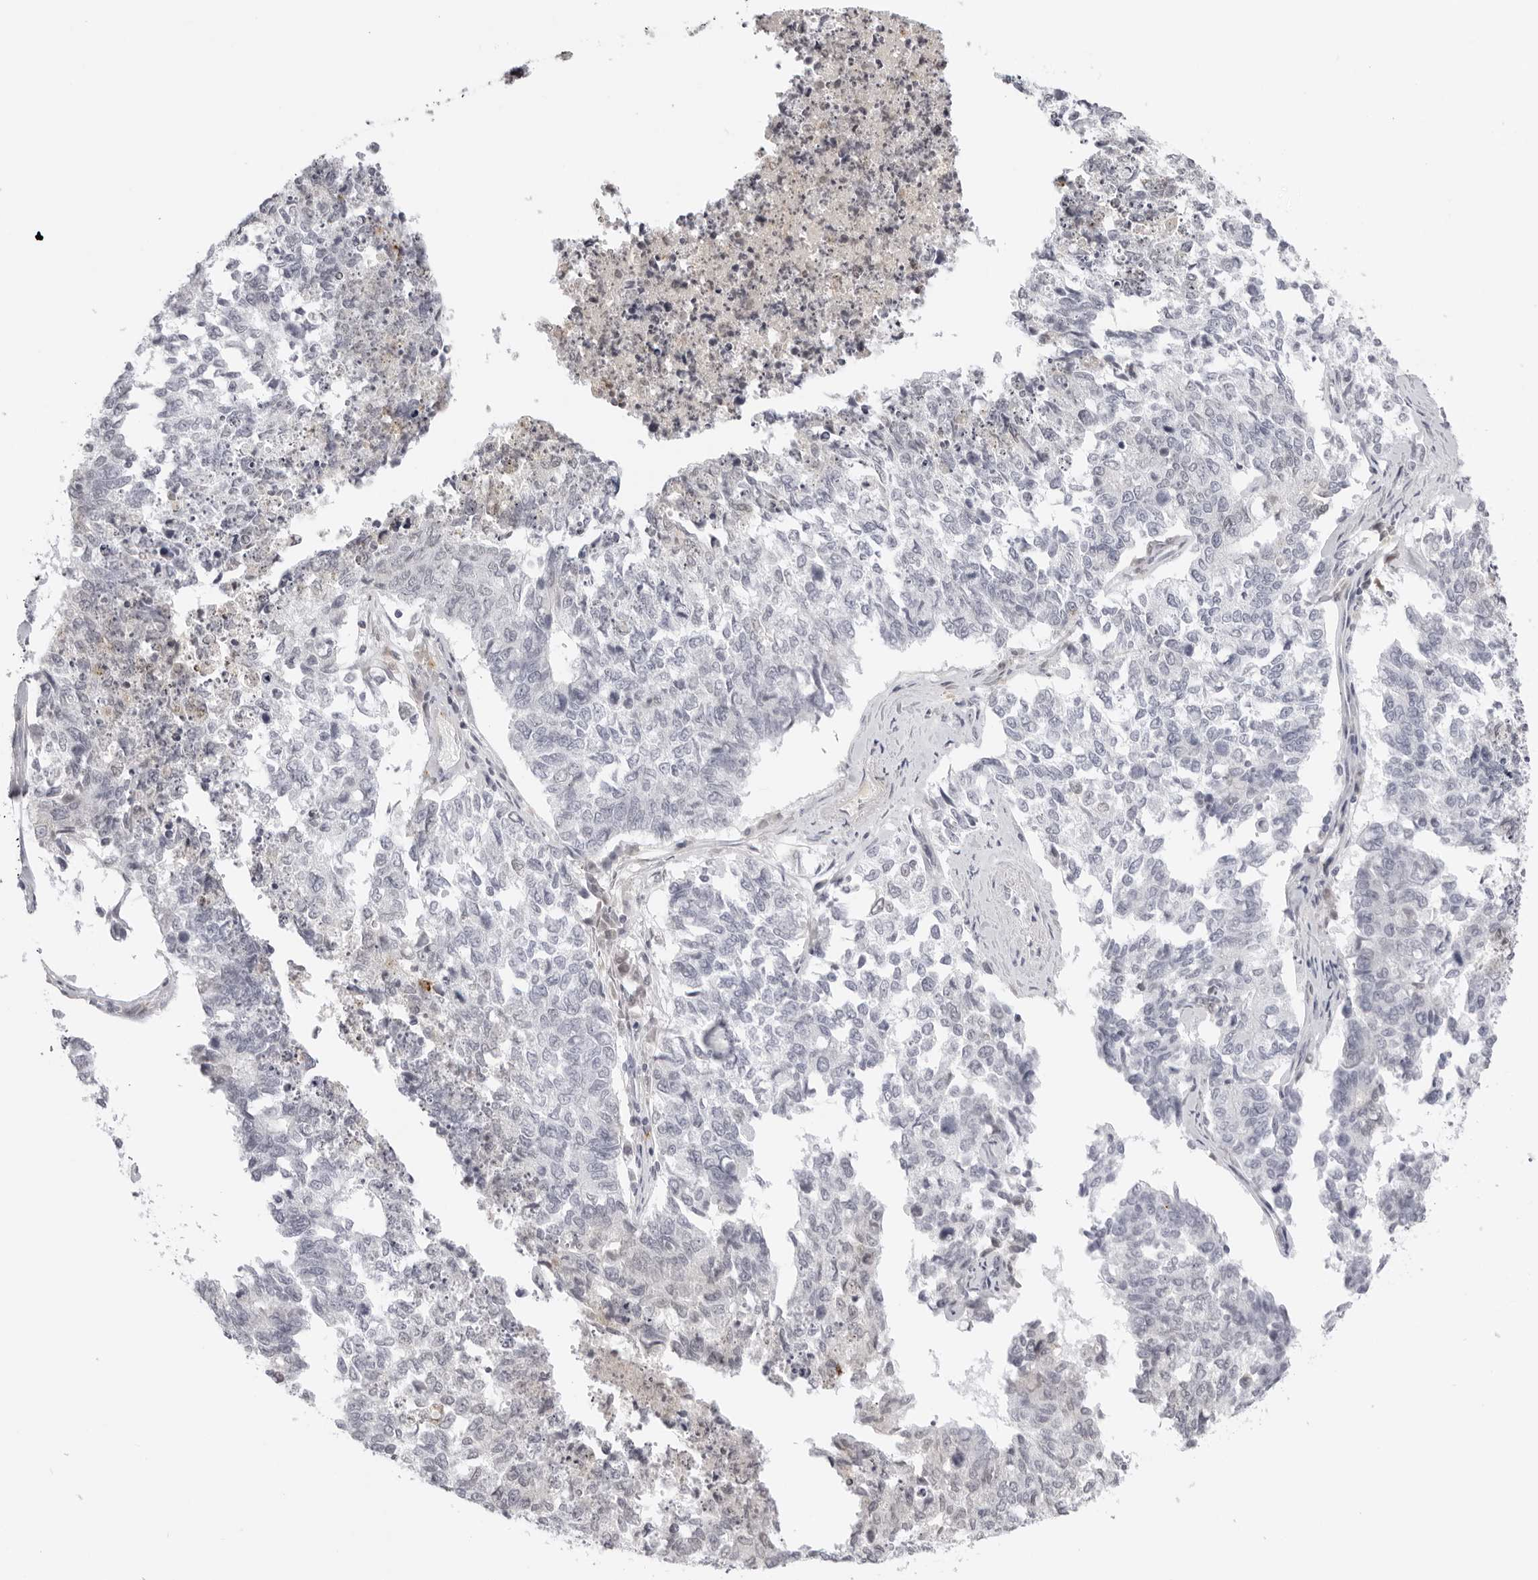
{"staining": {"intensity": "negative", "quantity": "none", "location": "none"}, "tissue": "cervical cancer", "cell_type": "Tumor cells", "image_type": "cancer", "snomed": [{"axis": "morphology", "description": "Squamous cell carcinoma, NOS"}, {"axis": "topography", "description": "Cervix"}], "caption": "Immunohistochemistry histopathology image of neoplastic tissue: human cervical cancer (squamous cell carcinoma) stained with DAB reveals no significant protein expression in tumor cells.", "gene": "STRADB", "patient": {"sex": "female", "age": 63}}